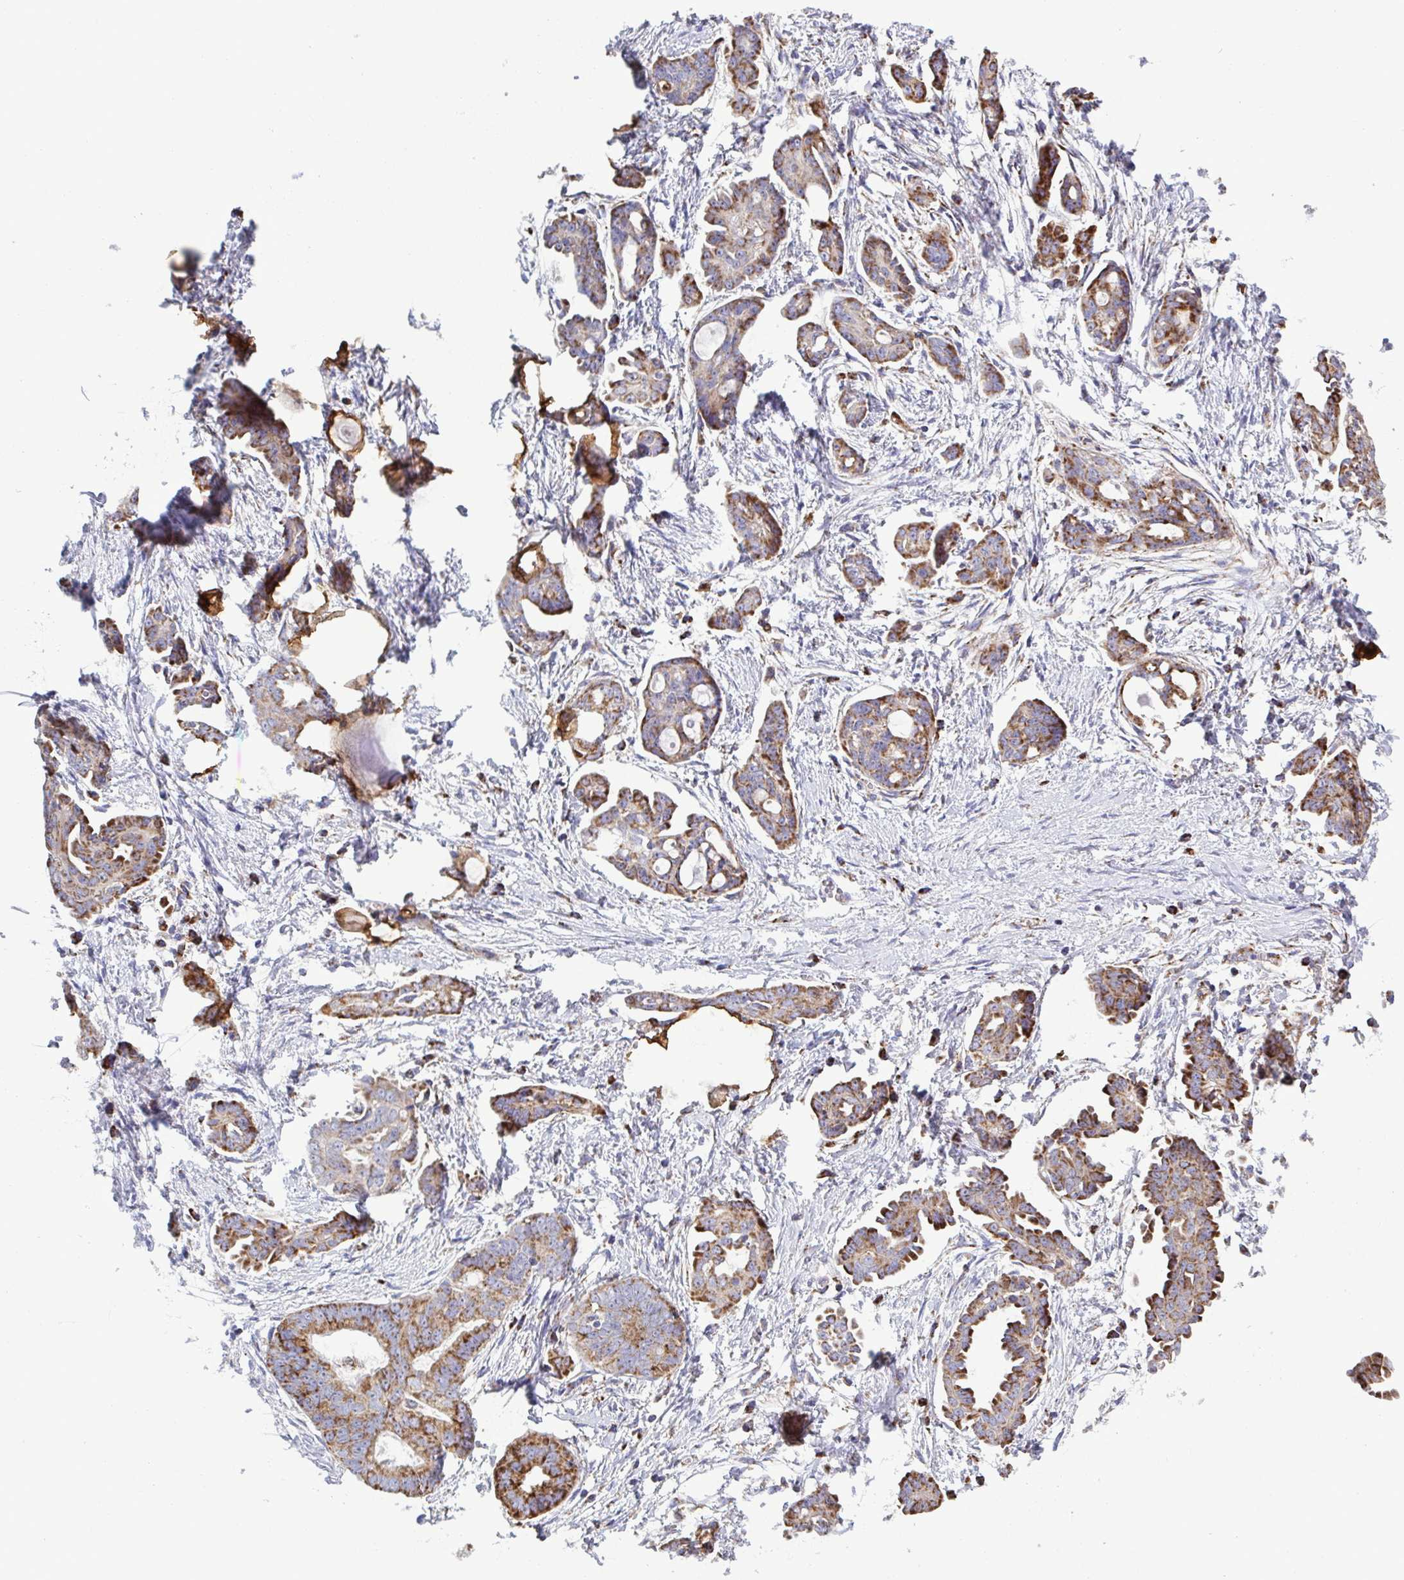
{"staining": {"intensity": "strong", "quantity": ">75%", "location": "cytoplasmic/membranous"}, "tissue": "ovarian cancer", "cell_type": "Tumor cells", "image_type": "cancer", "snomed": [{"axis": "morphology", "description": "Cystadenocarcinoma, serous, NOS"}, {"axis": "topography", "description": "Ovary"}], "caption": "DAB immunohistochemical staining of ovarian serous cystadenocarcinoma demonstrates strong cytoplasmic/membranous protein staining in about >75% of tumor cells.", "gene": "CSDE1", "patient": {"sex": "female", "age": 71}}